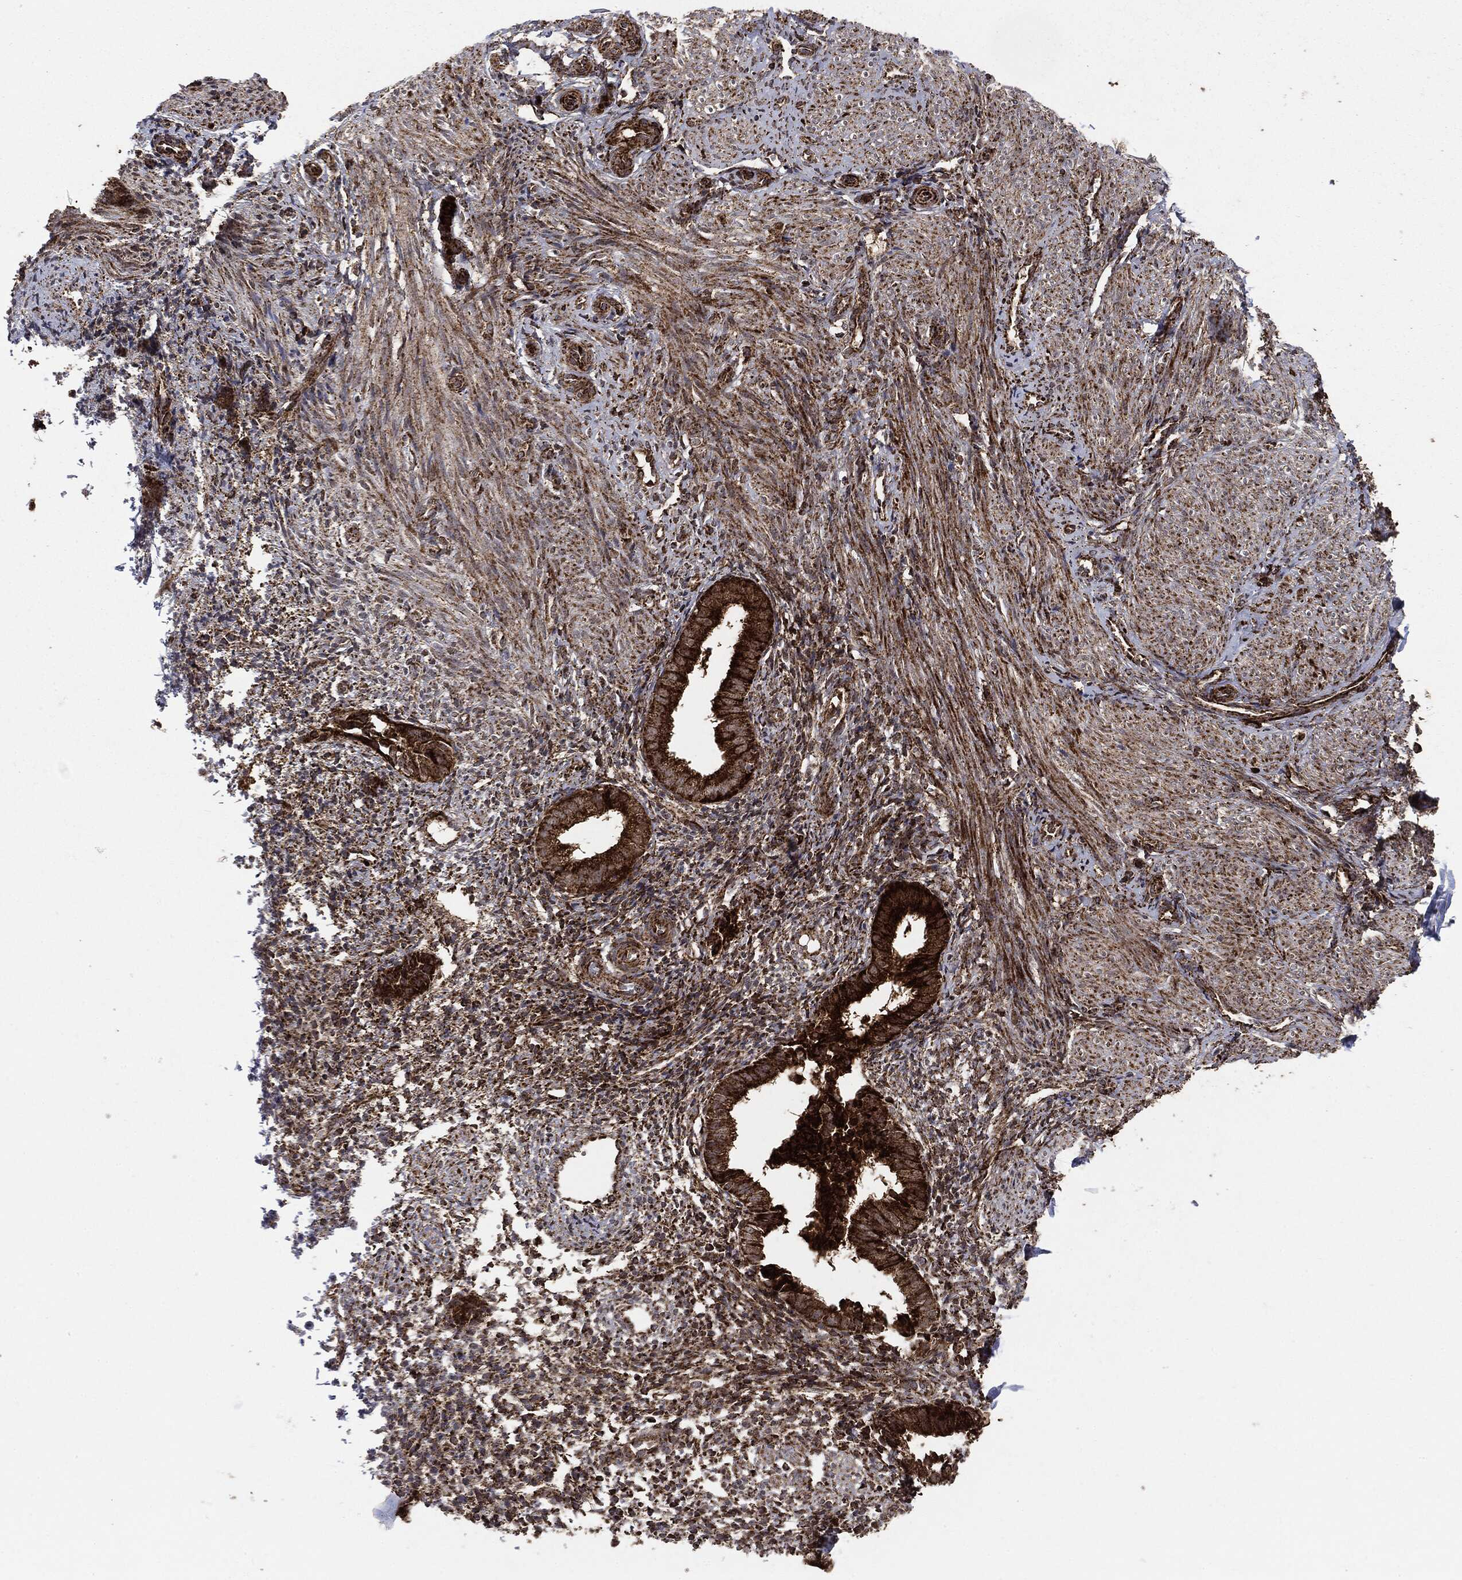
{"staining": {"intensity": "strong", "quantity": ">75%", "location": "cytoplasmic/membranous"}, "tissue": "endometrium", "cell_type": "Cells in endometrial stroma", "image_type": "normal", "snomed": [{"axis": "morphology", "description": "Normal tissue, NOS"}, {"axis": "topography", "description": "Endometrium"}], "caption": "A micrograph showing strong cytoplasmic/membranous expression in approximately >75% of cells in endometrial stroma in benign endometrium, as visualized by brown immunohistochemical staining.", "gene": "MAP2K1", "patient": {"sex": "female", "age": 47}}